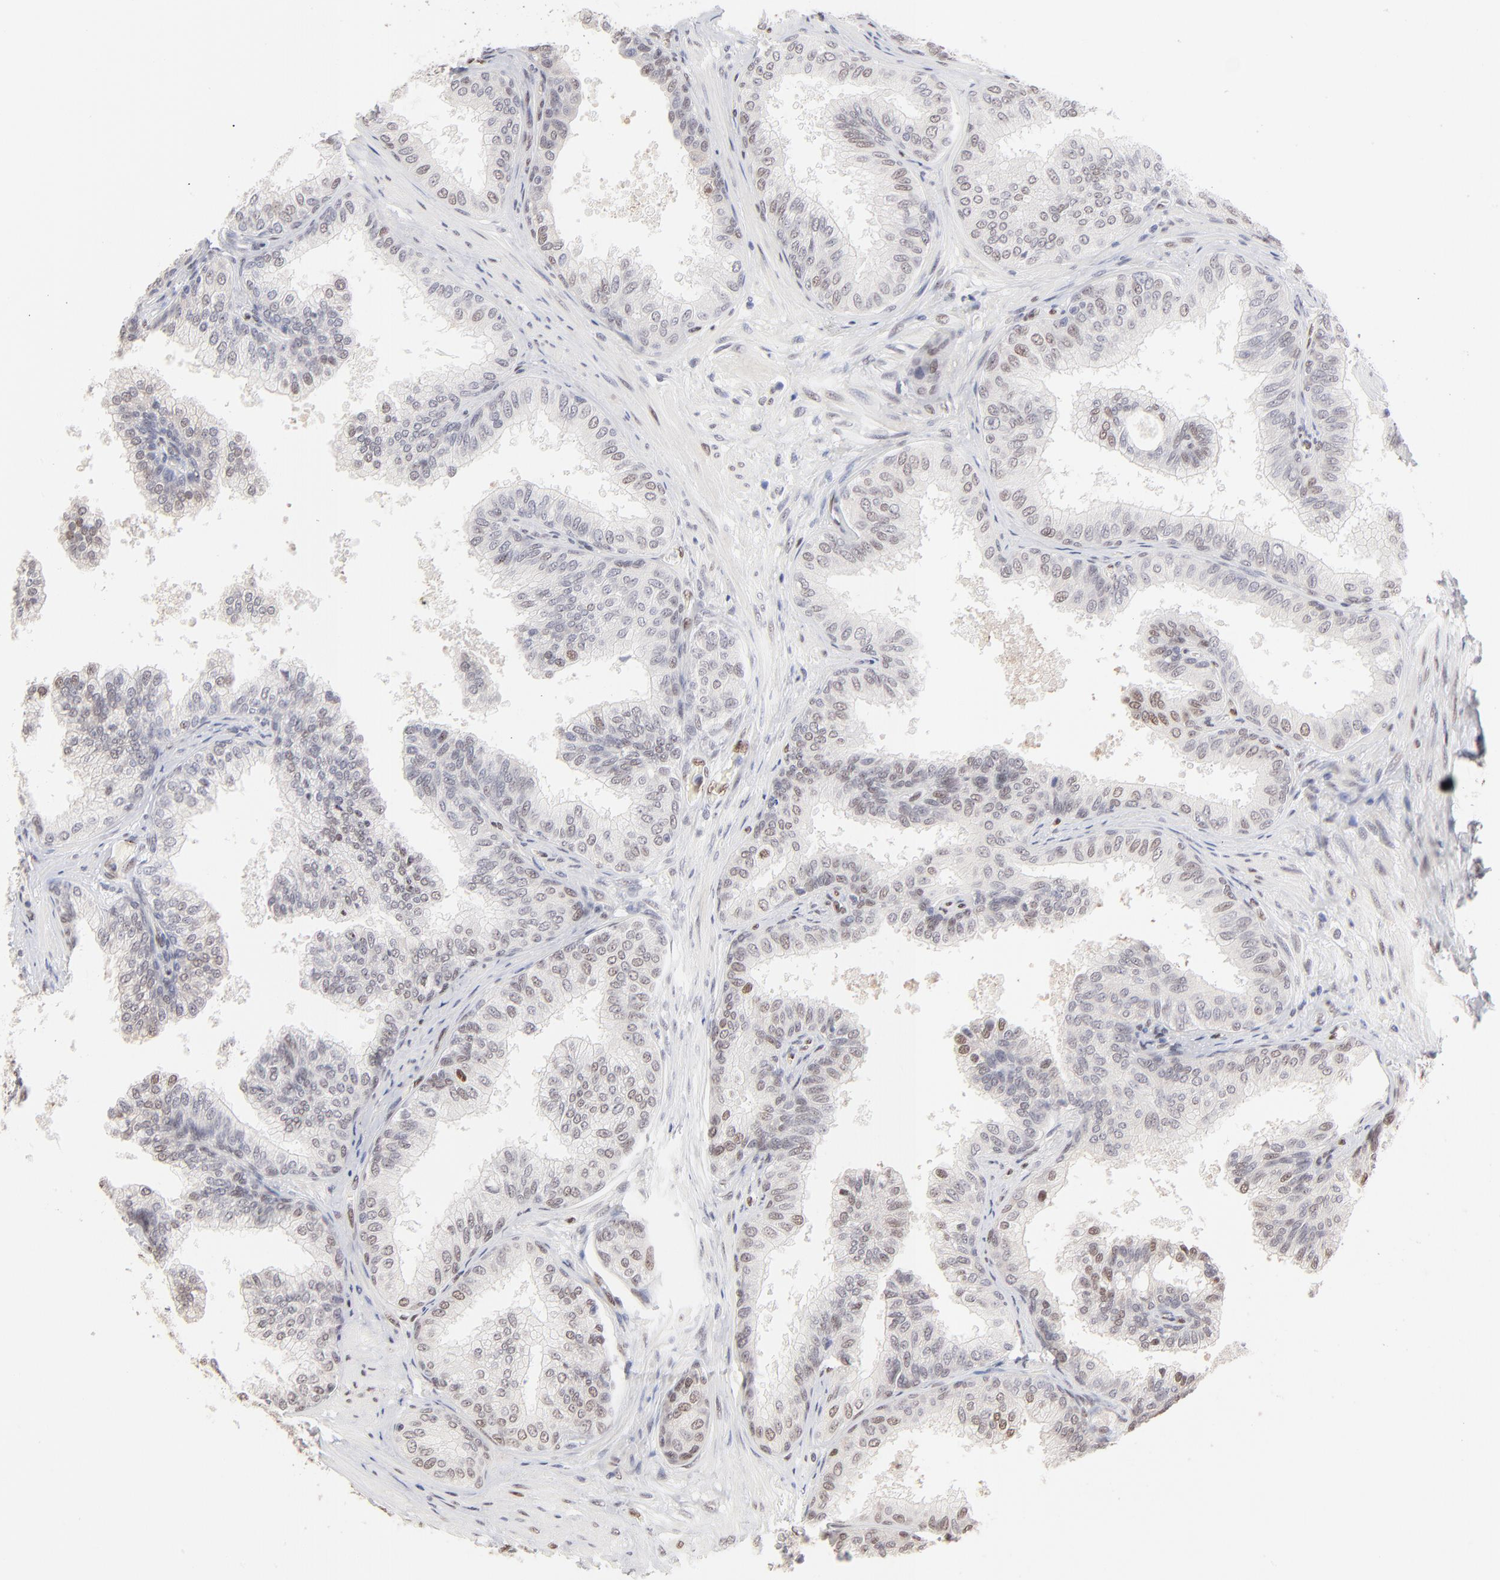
{"staining": {"intensity": "moderate", "quantity": "<25%", "location": "nuclear"}, "tissue": "prostate", "cell_type": "Glandular cells", "image_type": "normal", "snomed": [{"axis": "morphology", "description": "Normal tissue, NOS"}, {"axis": "topography", "description": "Prostate"}], "caption": "Prostate stained with a brown dye demonstrates moderate nuclear positive staining in about <25% of glandular cells.", "gene": "STAT3", "patient": {"sex": "male", "age": 60}}